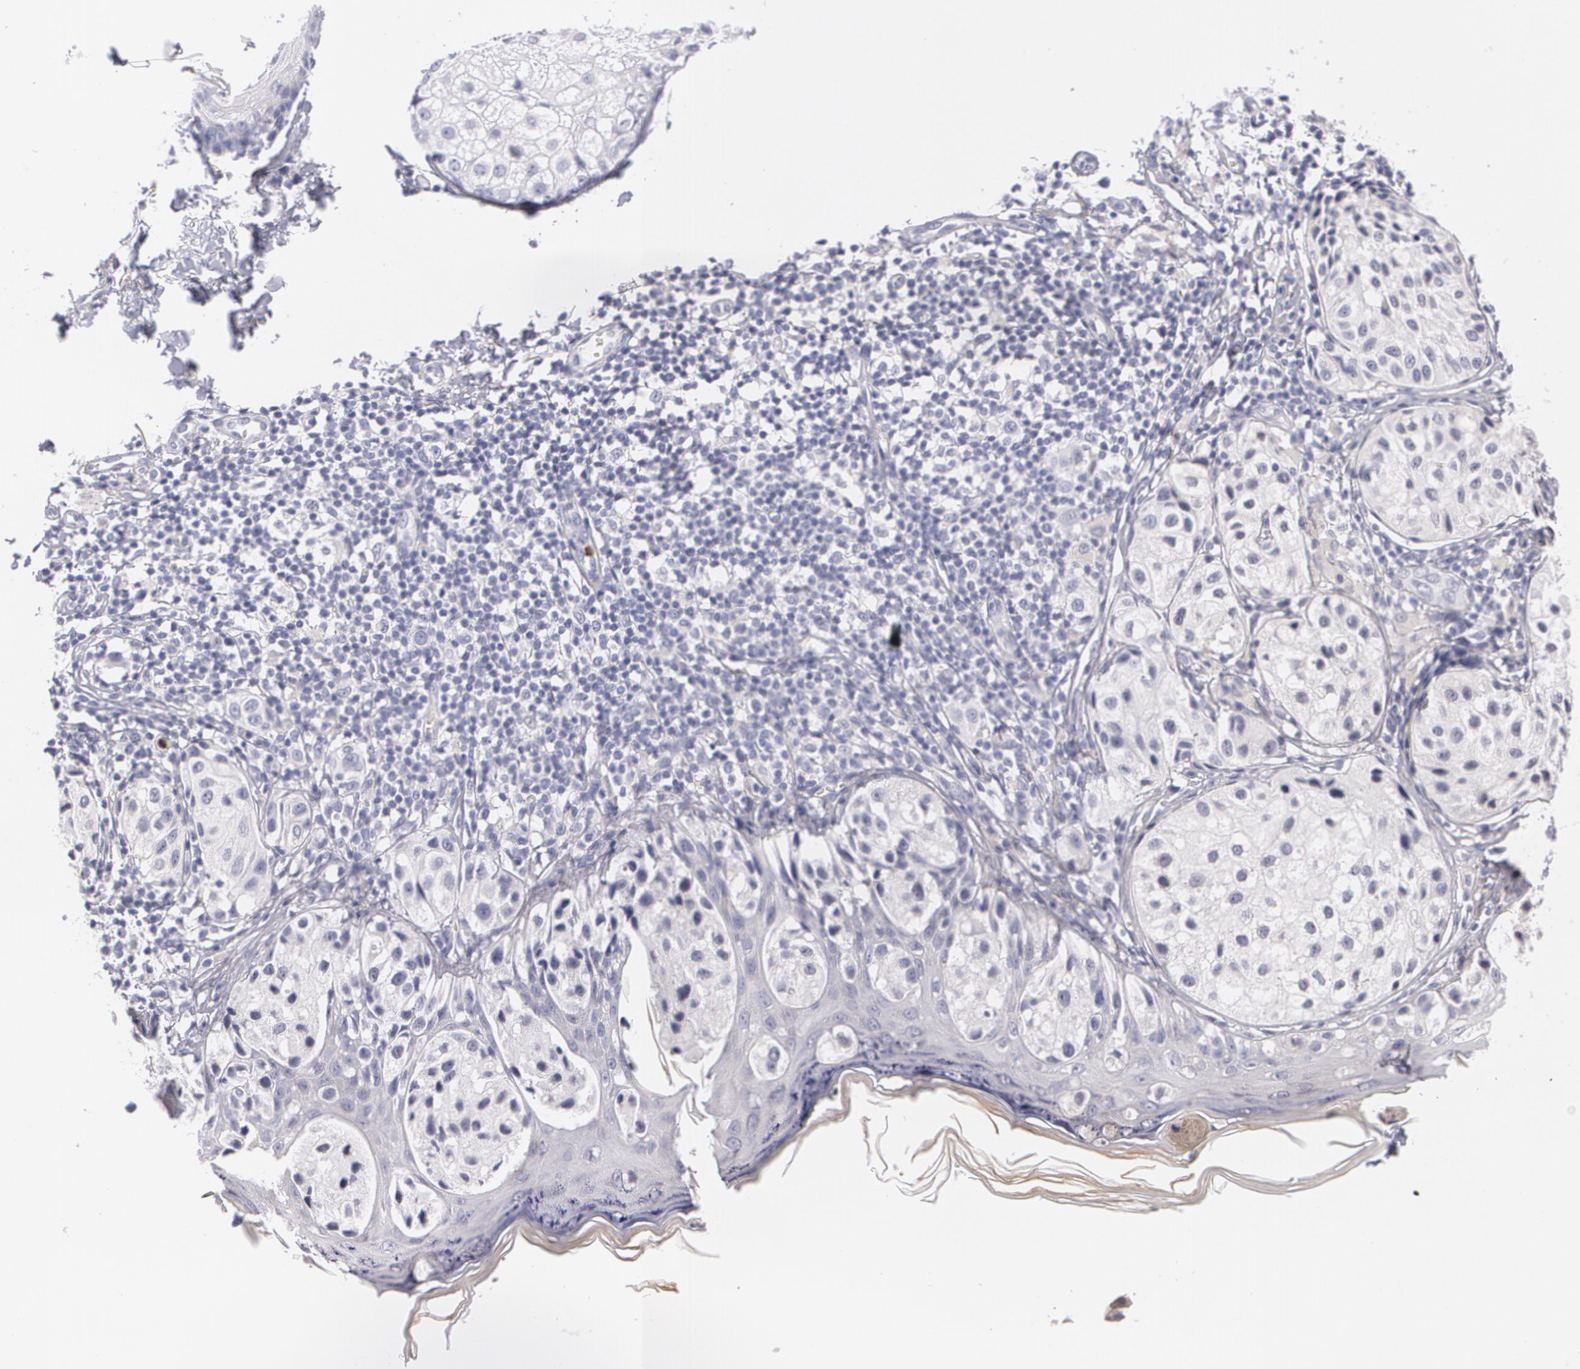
{"staining": {"intensity": "negative", "quantity": "none", "location": "none"}, "tissue": "melanoma", "cell_type": "Tumor cells", "image_type": "cancer", "snomed": [{"axis": "morphology", "description": "Malignant melanoma, NOS"}, {"axis": "topography", "description": "Skin"}], "caption": "Tumor cells show no significant positivity in melanoma.", "gene": "FAM181A", "patient": {"sex": "male", "age": 23}}